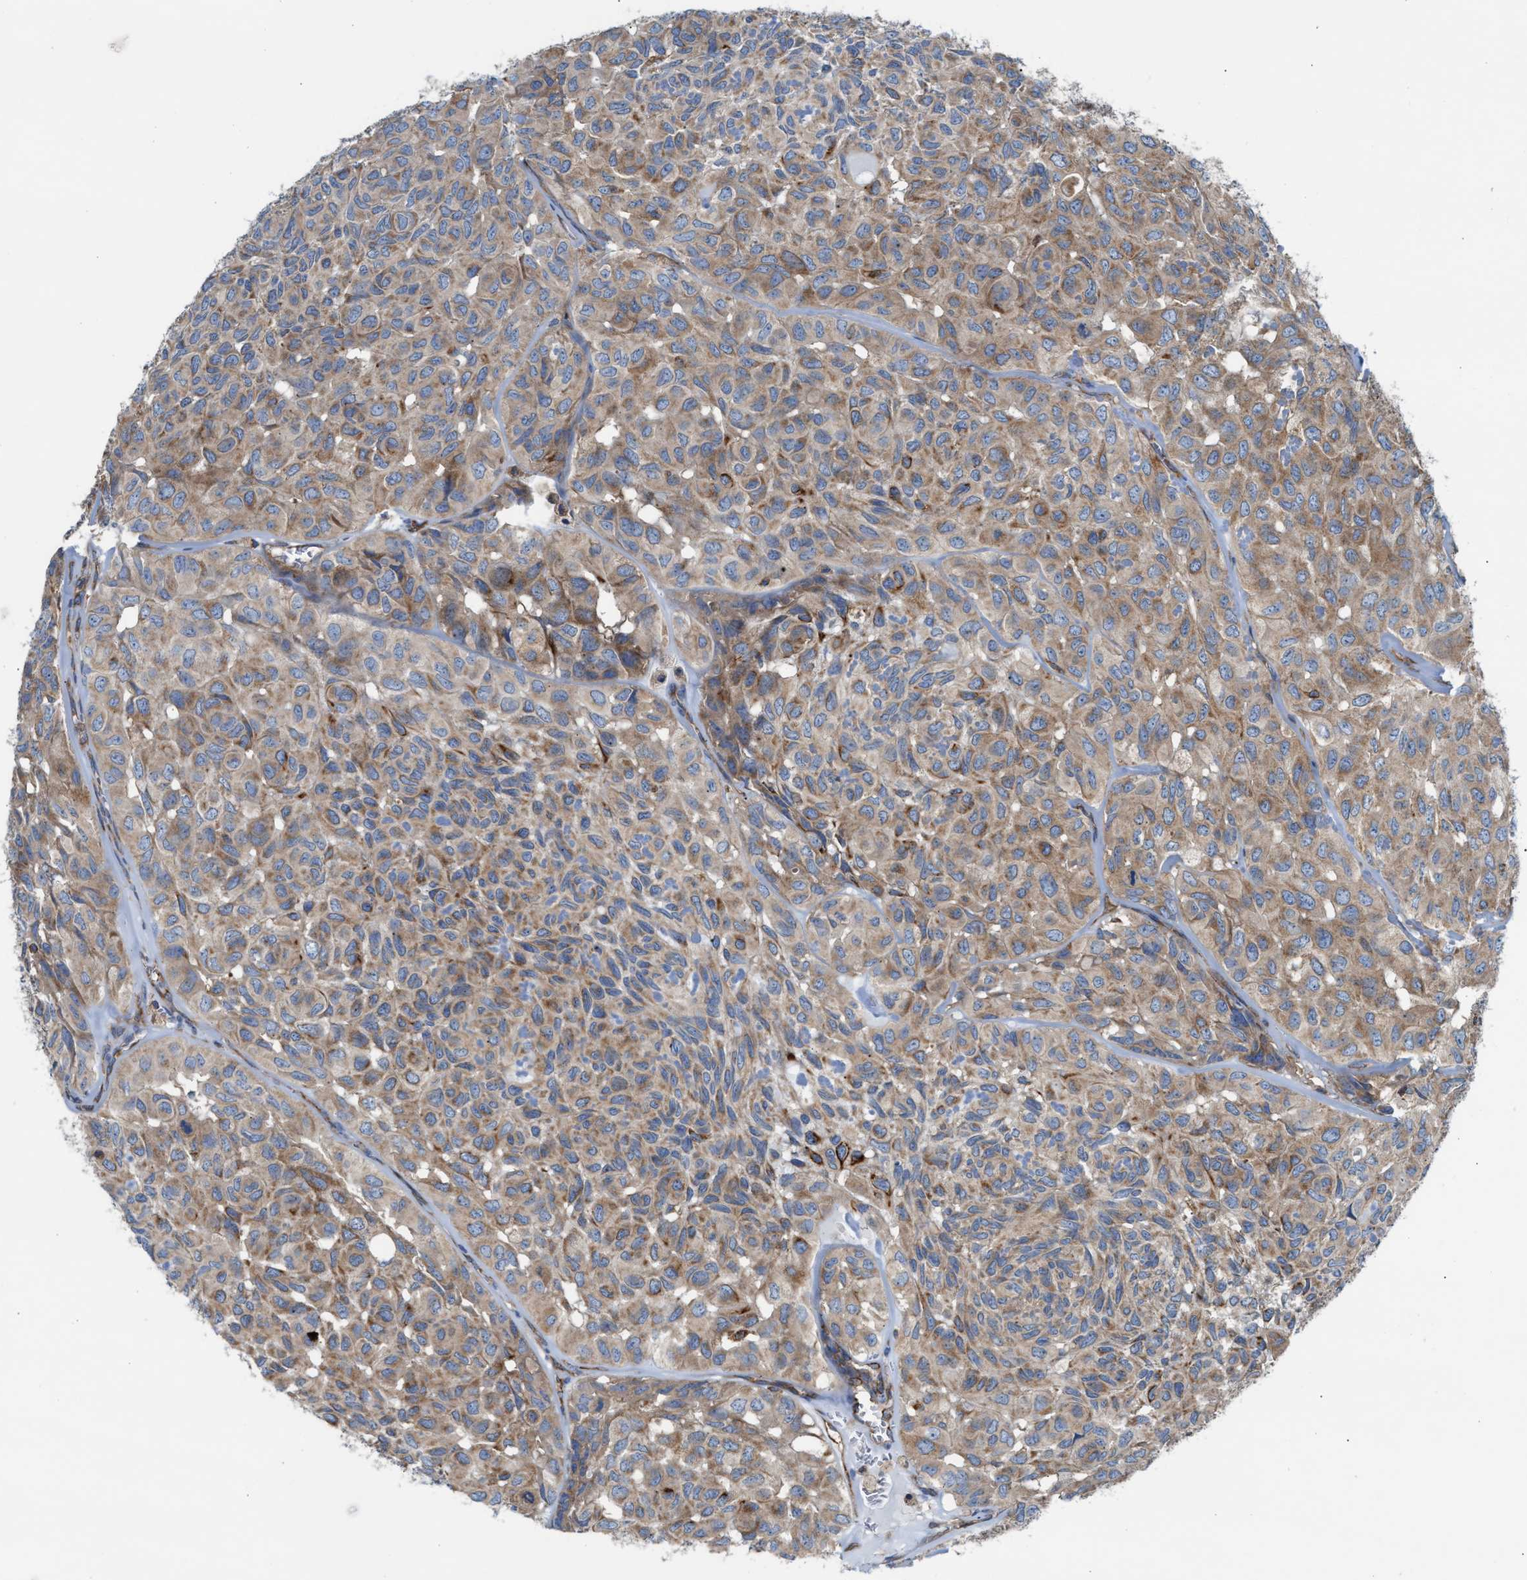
{"staining": {"intensity": "moderate", "quantity": ">75%", "location": "cytoplasmic/membranous"}, "tissue": "head and neck cancer", "cell_type": "Tumor cells", "image_type": "cancer", "snomed": [{"axis": "morphology", "description": "Adenocarcinoma, NOS"}, {"axis": "topography", "description": "Salivary gland, NOS"}, {"axis": "topography", "description": "Head-Neck"}], "caption": "This micrograph reveals adenocarcinoma (head and neck) stained with immunohistochemistry (IHC) to label a protein in brown. The cytoplasmic/membranous of tumor cells show moderate positivity for the protein. Nuclei are counter-stained blue.", "gene": "TBC1D15", "patient": {"sex": "female", "age": 76}}